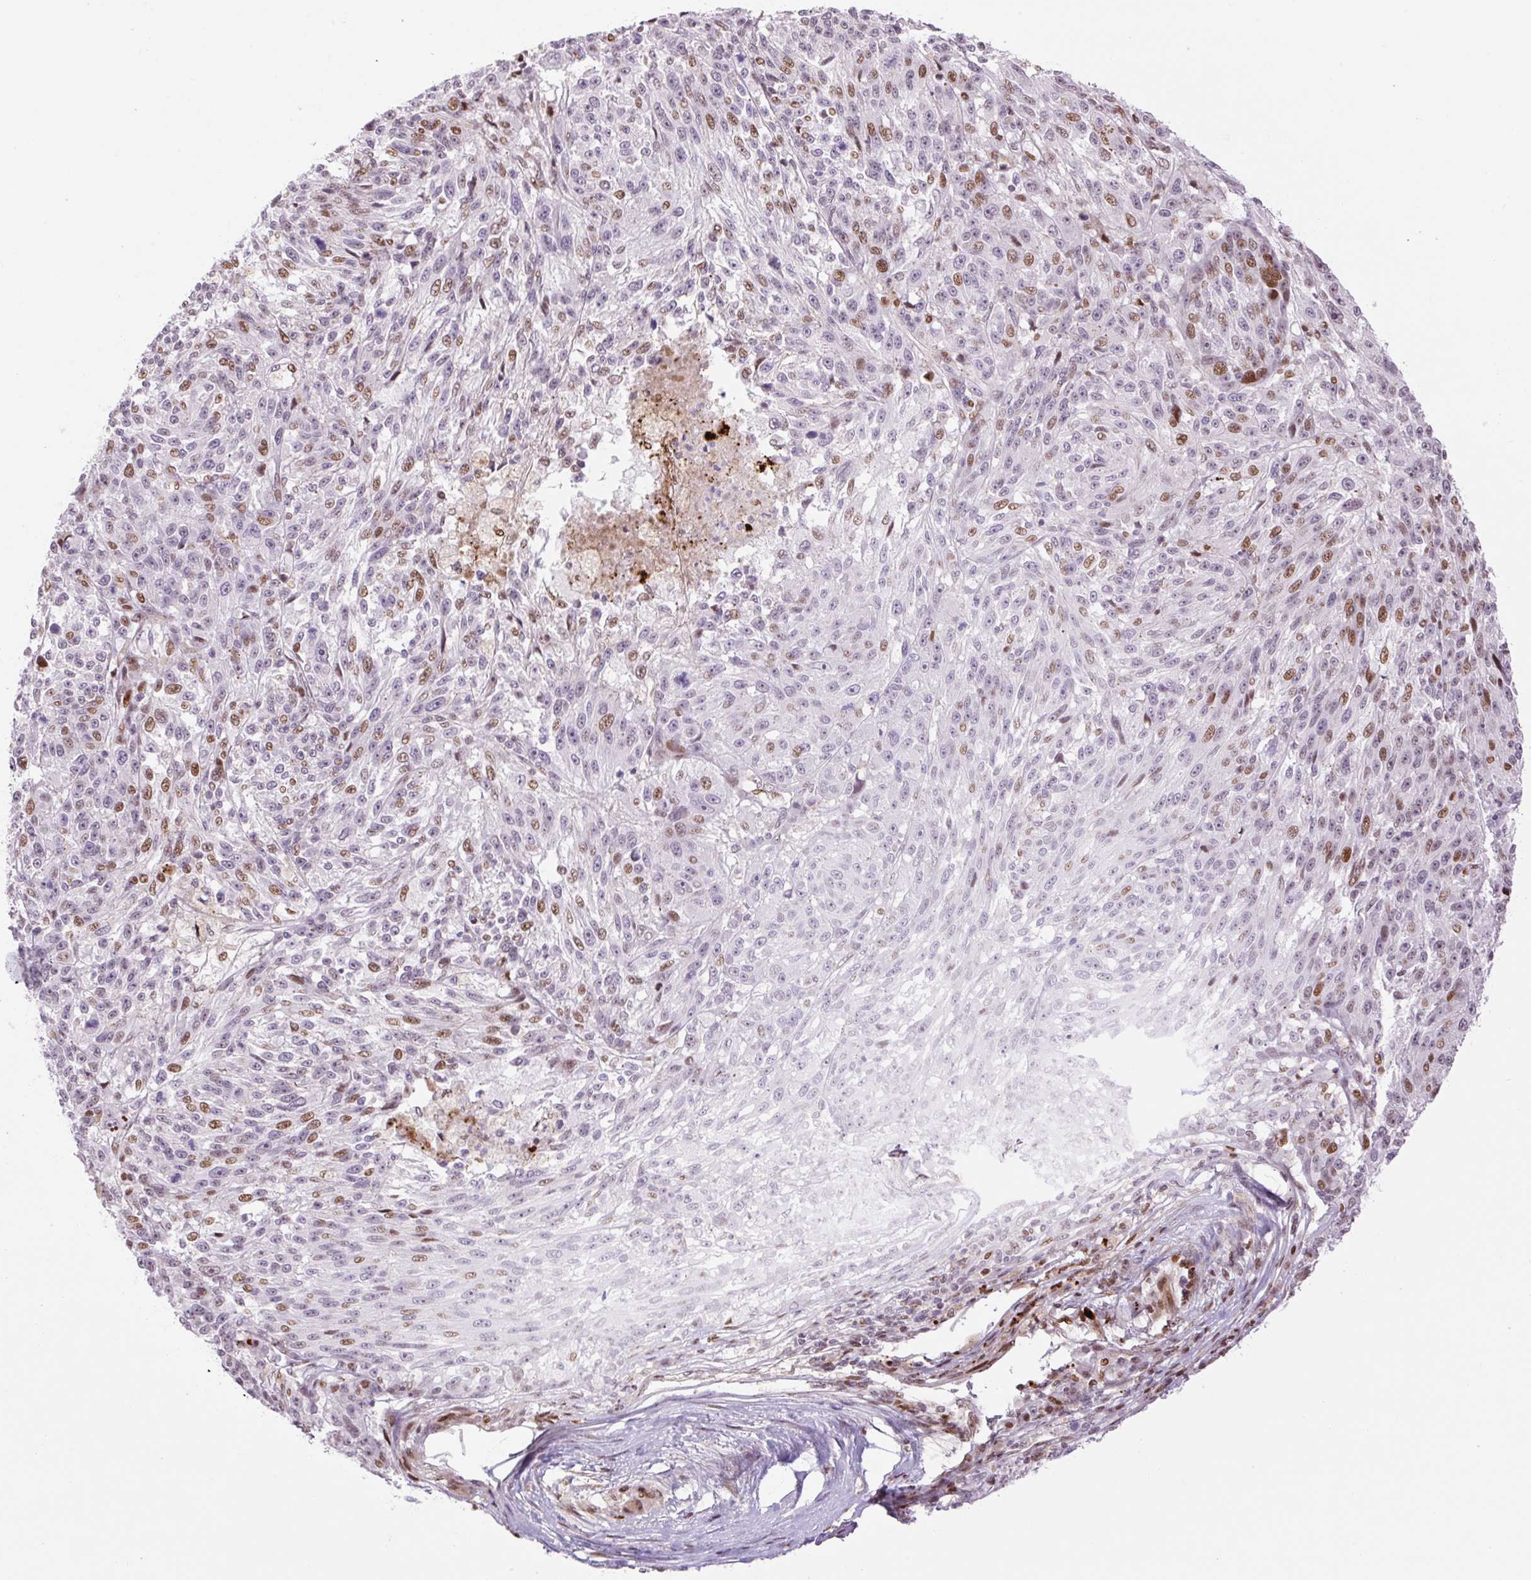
{"staining": {"intensity": "moderate", "quantity": "<25%", "location": "nuclear"}, "tissue": "melanoma", "cell_type": "Tumor cells", "image_type": "cancer", "snomed": [{"axis": "morphology", "description": "Malignant melanoma, NOS"}, {"axis": "topography", "description": "Skin"}], "caption": "A high-resolution histopathology image shows immunohistochemistry (IHC) staining of malignant melanoma, which reveals moderate nuclear positivity in about <25% of tumor cells.", "gene": "RIPPLY3", "patient": {"sex": "male", "age": 53}}